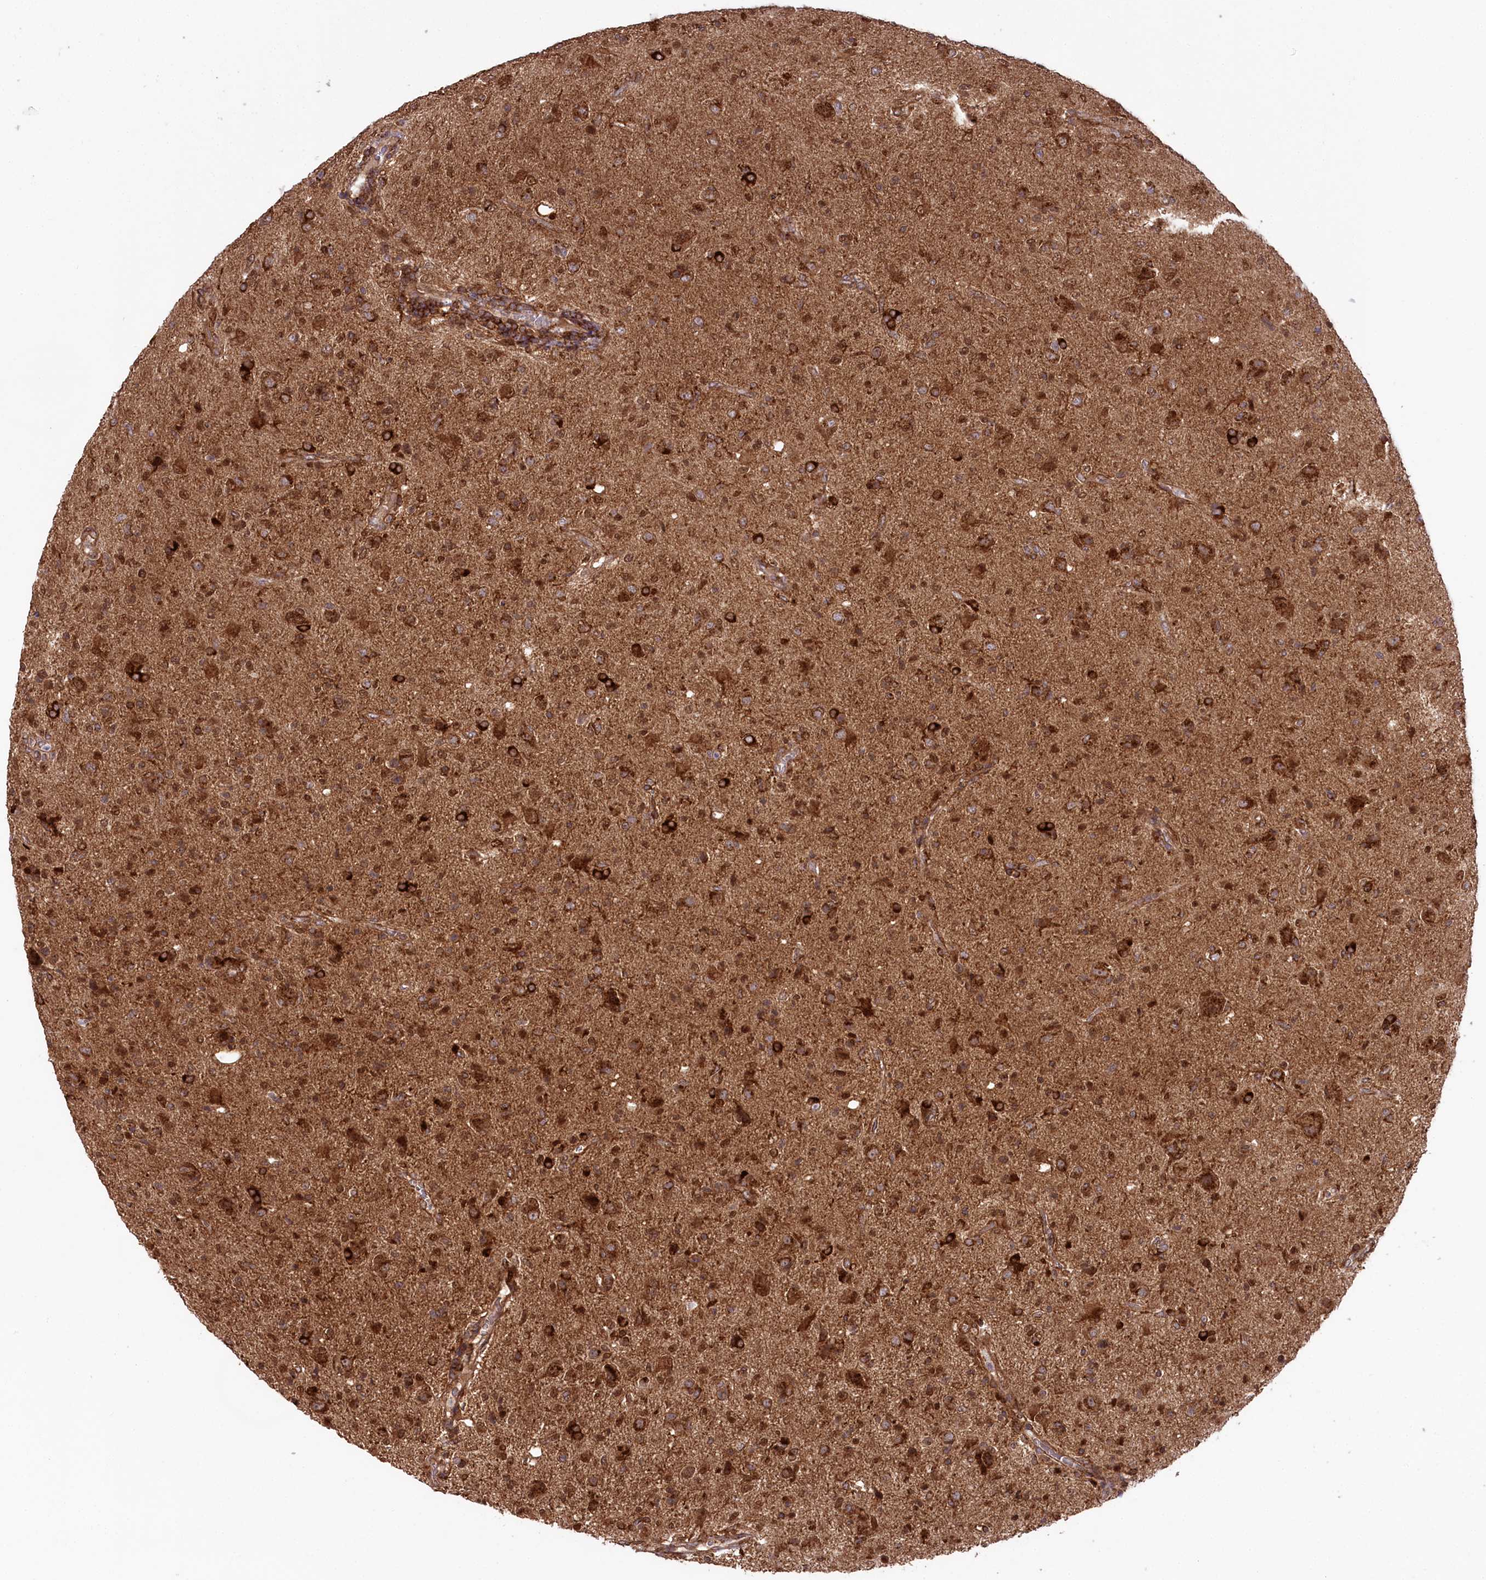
{"staining": {"intensity": "moderate", "quantity": ">75%", "location": "cytoplasmic/membranous,nuclear"}, "tissue": "glioma", "cell_type": "Tumor cells", "image_type": "cancer", "snomed": [{"axis": "morphology", "description": "Glioma, malignant, High grade"}, {"axis": "topography", "description": "Brain"}], "caption": "Protein positivity by immunohistochemistry demonstrates moderate cytoplasmic/membranous and nuclear expression in approximately >75% of tumor cells in glioma.", "gene": "CCDC91", "patient": {"sex": "female", "age": 57}}